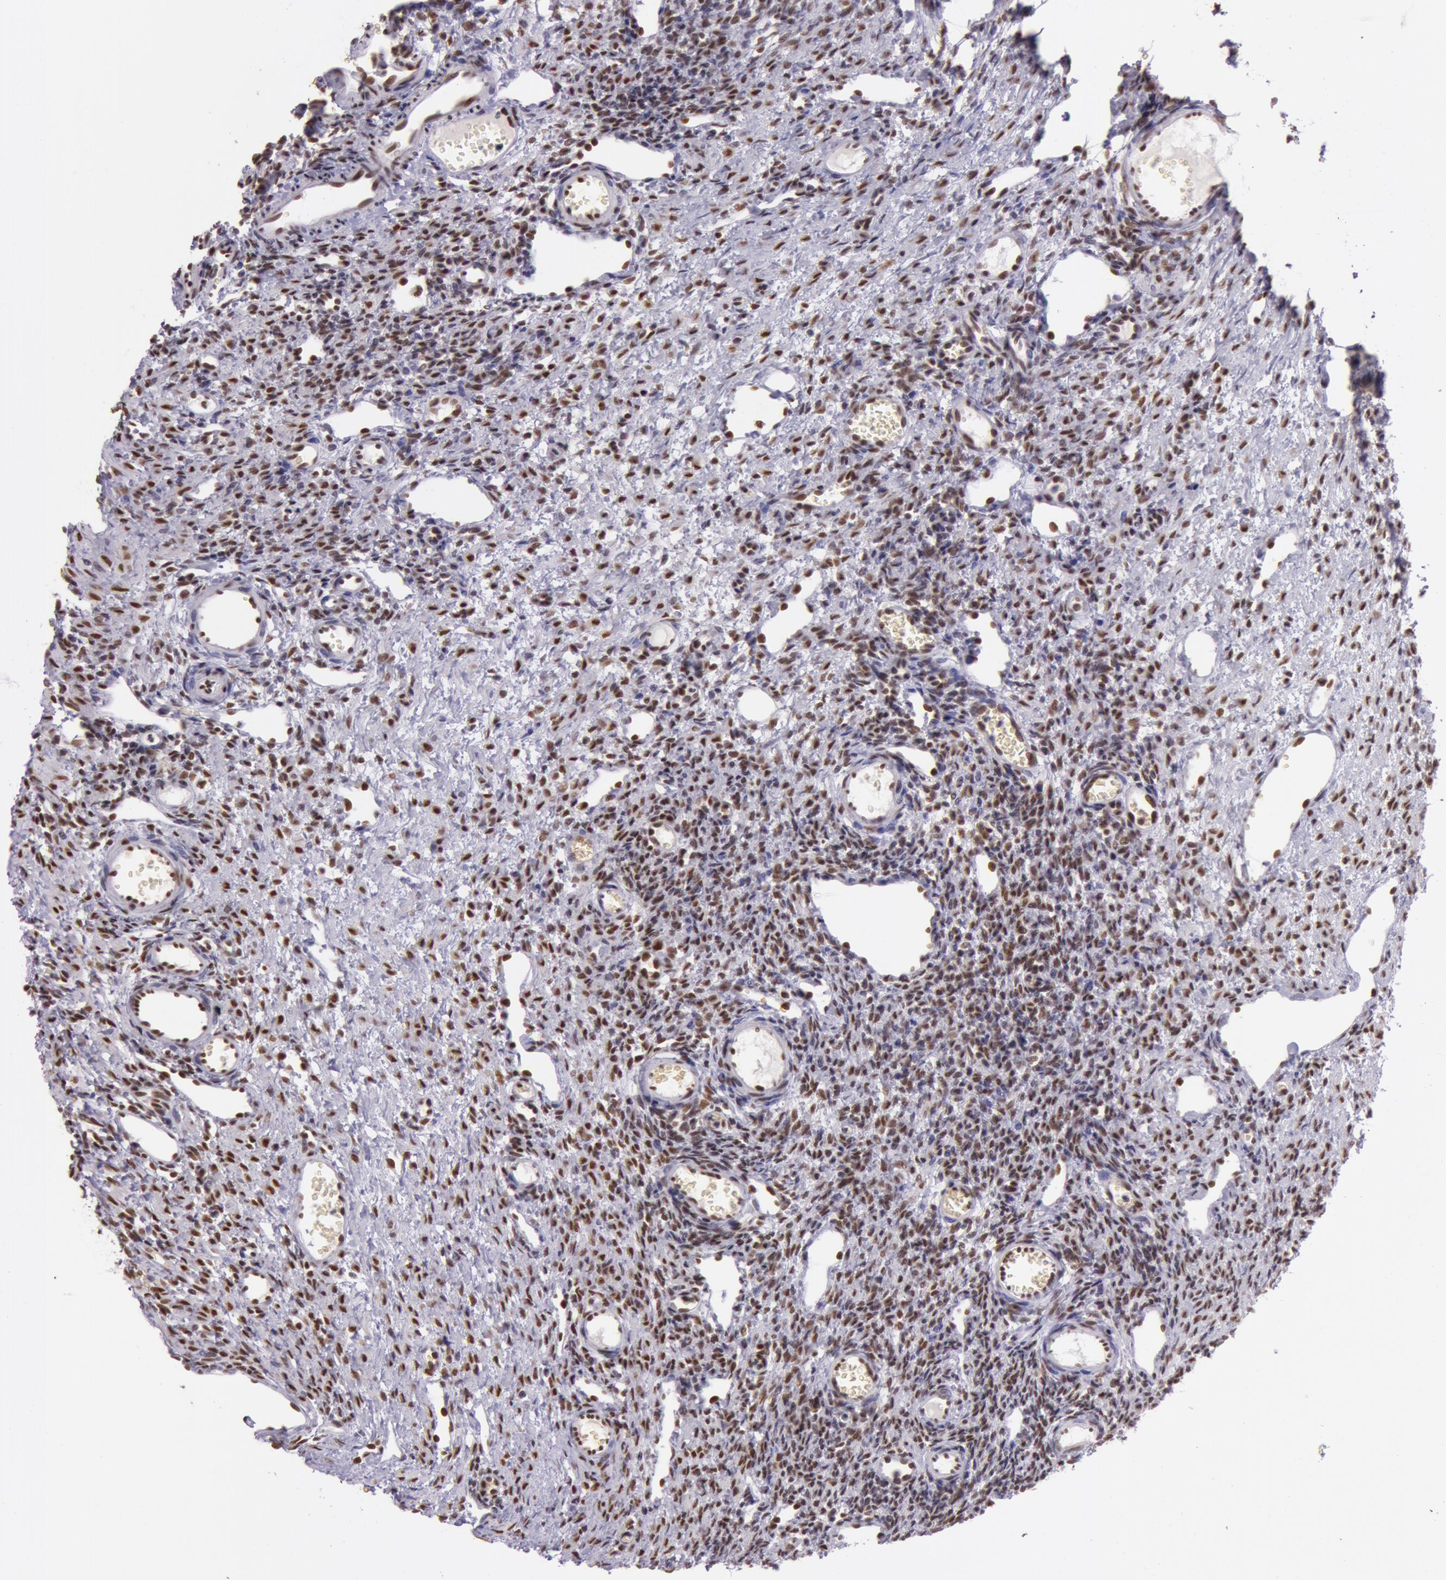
{"staining": {"intensity": "moderate", "quantity": ">75%", "location": "nuclear"}, "tissue": "ovary", "cell_type": "Follicle cells", "image_type": "normal", "snomed": [{"axis": "morphology", "description": "Normal tissue, NOS"}, {"axis": "topography", "description": "Ovary"}], "caption": "High-magnification brightfield microscopy of normal ovary stained with DAB (brown) and counterstained with hematoxylin (blue). follicle cells exhibit moderate nuclear positivity is appreciated in about>75% of cells. (Stains: DAB in brown, nuclei in blue, Microscopy: brightfield microscopy at high magnification).", "gene": "NBN", "patient": {"sex": "female", "age": 33}}